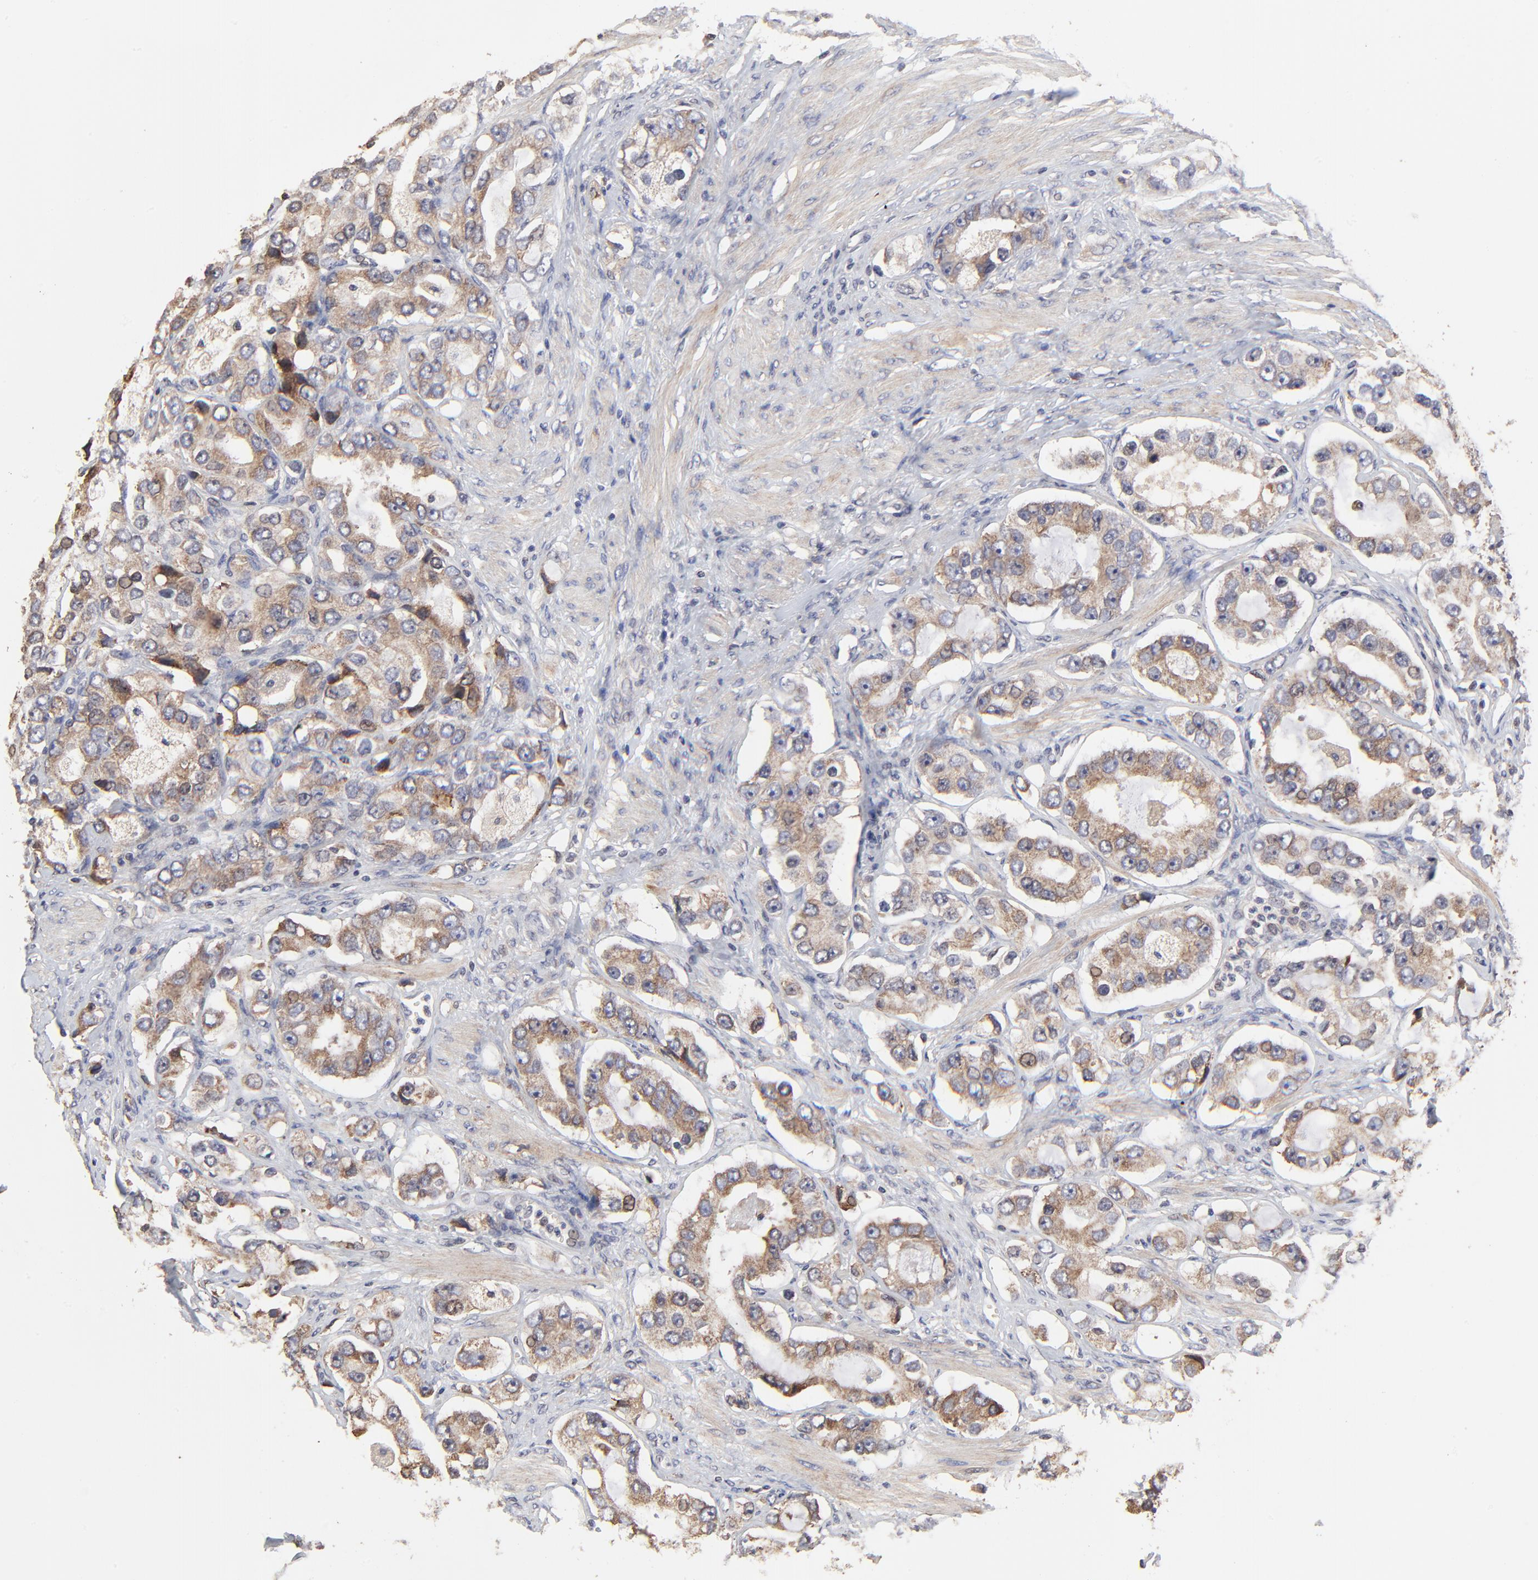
{"staining": {"intensity": "weak", "quantity": ">75%", "location": "cytoplasmic/membranous"}, "tissue": "prostate cancer", "cell_type": "Tumor cells", "image_type": "cancer", "snomed": [{"axis": "morphology", "description": "Adenocarcinoma, High grade"}, {"axis": "topography", "description": "Prostate"}], "caption": "Immunohistochemistry staining of prostate cancer, which exhibits low levels of weak cytoplasmic/membranous staining in approximately >75% of tumor cells indicating weak cytoplasmic/membranous protein staining. The staining was performed using DAB (brown) for protein detection and nuclei were counterstained in hematoxylin (blue).", "gene": "ELP2", "patient": {"sex": "male", "age": 63}}